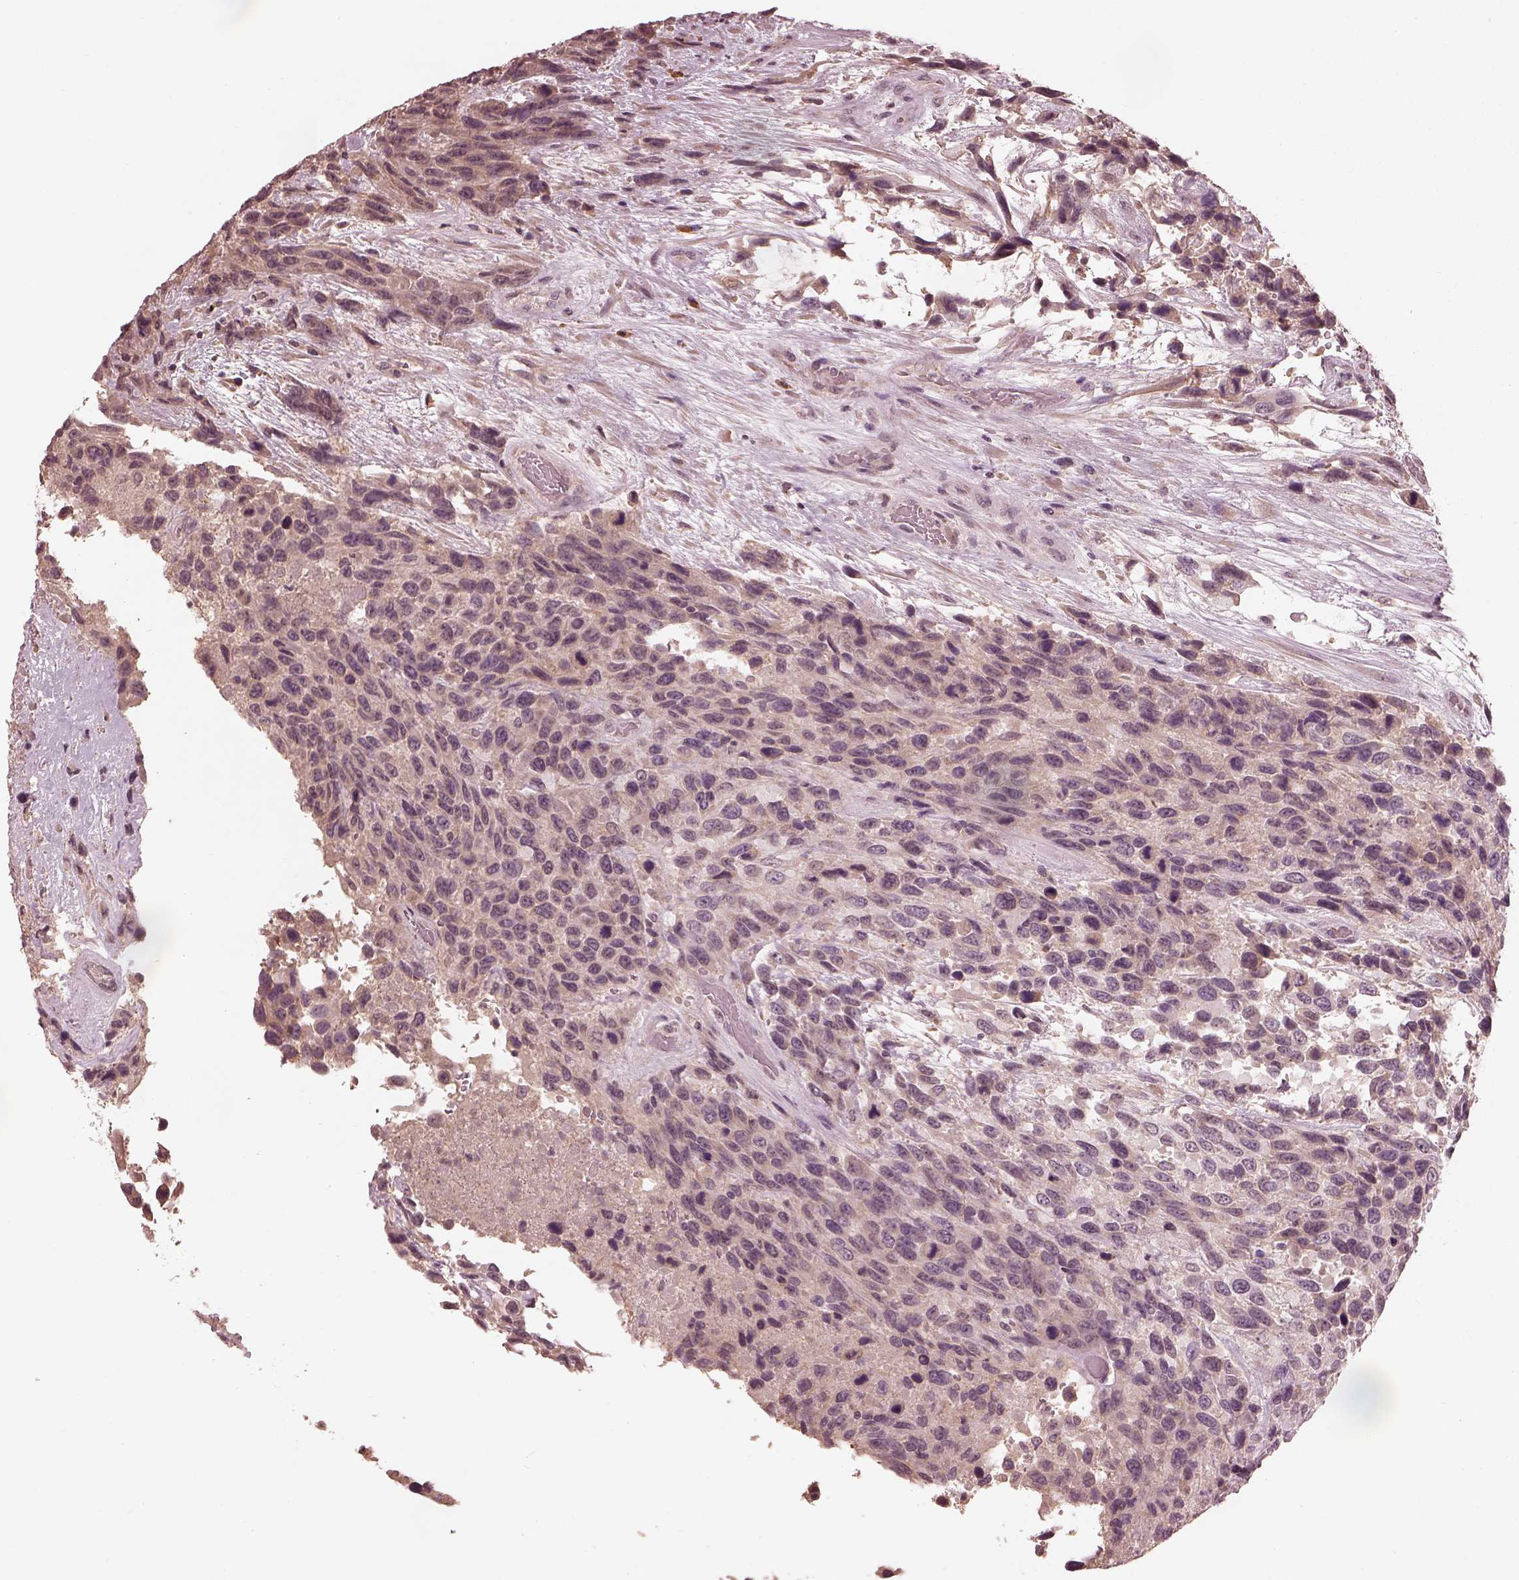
{"staining": {"intensity": "weak", "quantity": "<25%", "location": "cytoplasmic/membranous"}, "tissue": "urothelial cancer", "cell_type": "Tumor cells", "image_type": "cancer", "snomed": [{"axis": "morphology", "description": "Urothelial carcinoma, High grade"}, {"axis": "topography", "description": "Urinary bladder"}], "caption": "High-grade urothelial carcinoma stained for a protein using immunohistochemistry (IHC) exhibits no staining tumor cells.", "gene": "CALR3", "patient": {"sex": "female", "age": 70}}